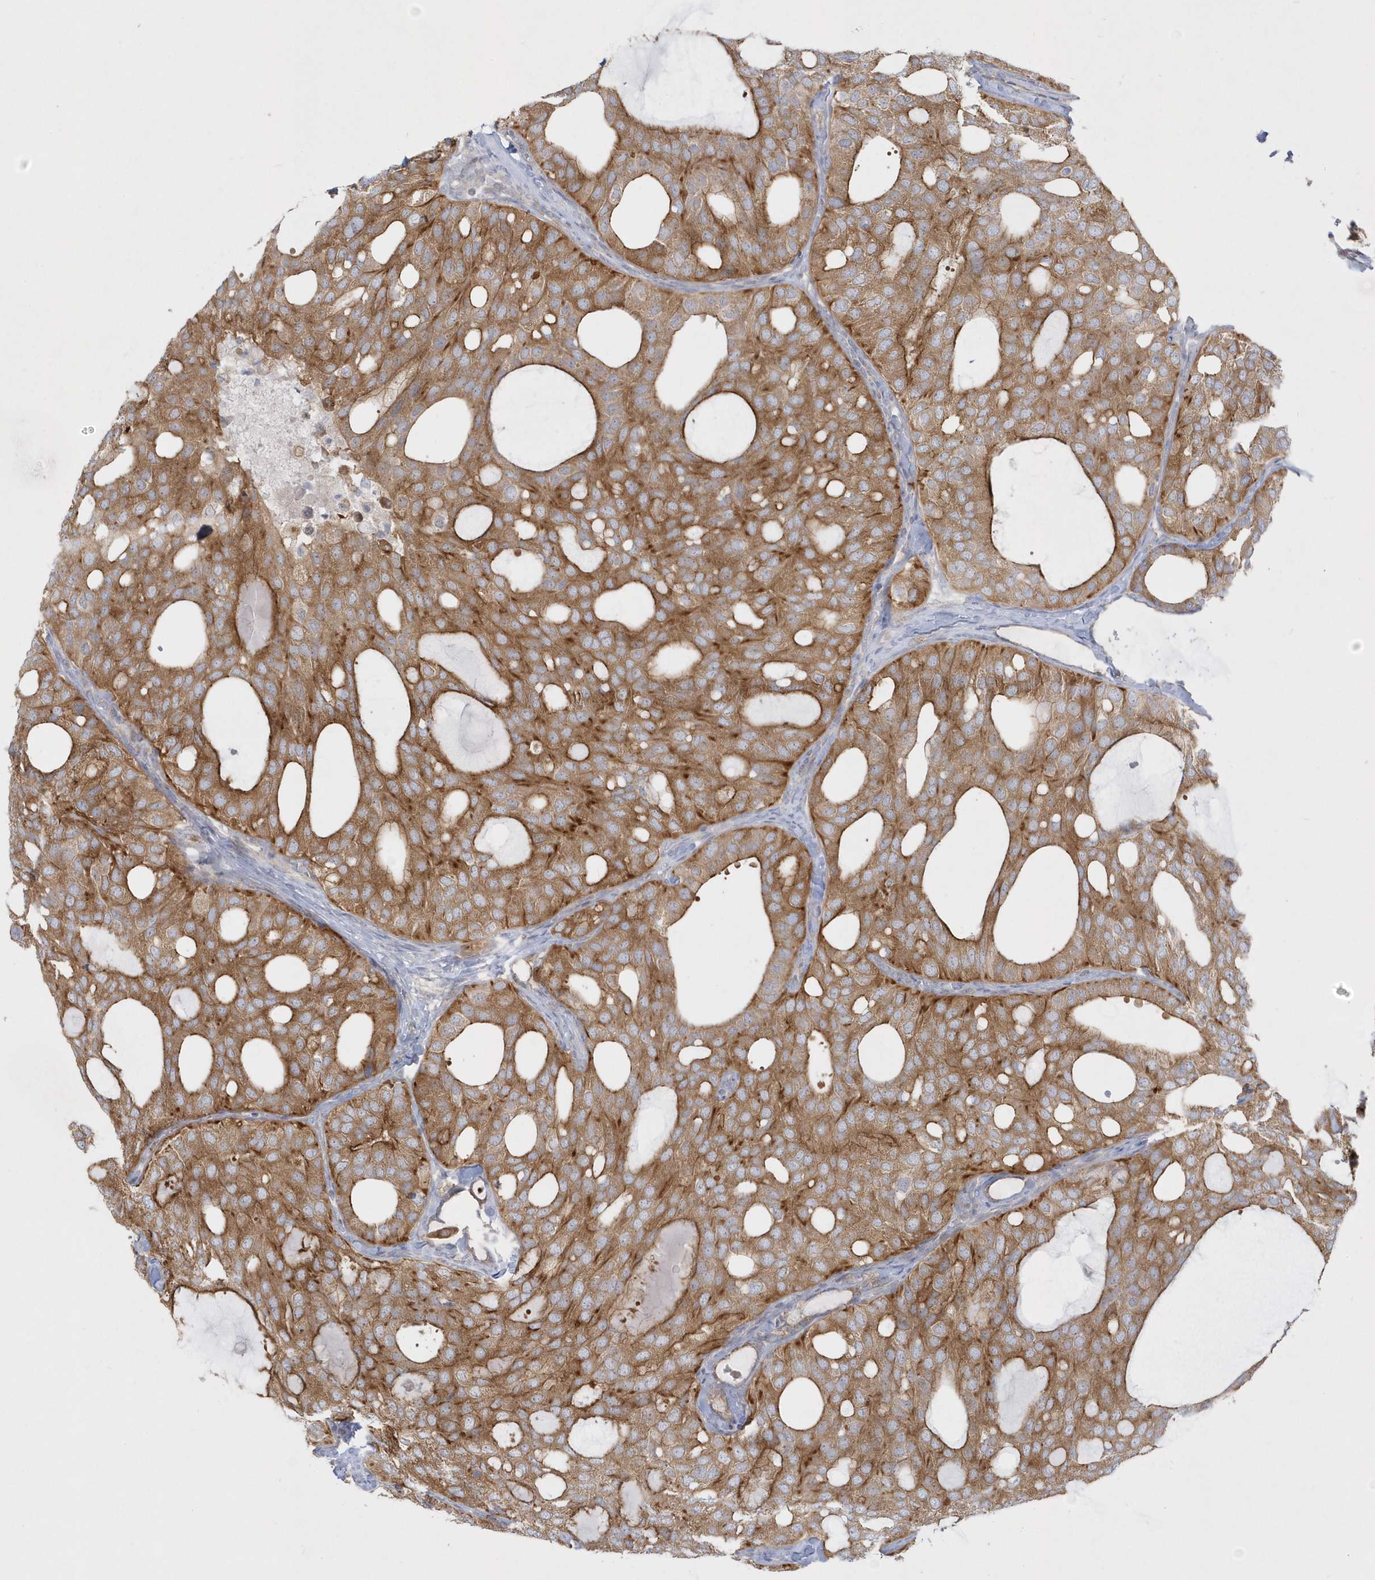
{"staining": {"intensity": "moderate", "quantity": ">75%", "location": "cytoplasmic/membranous"}, "tissue": "thyroid cancer", "cell_type": "Tumor cells", "image_type": "cancer", "snomed": [{"axis": "morphology", "description": "Follicular adenoma carcinoma, NOS"}, {"axis": "topography", "description": "Thyroid gland"}], "caption": "A histopathology image of follicular adenoma carcinoma (thyroid) stained for a protein reveals moderate cytoplasmic/membranous brown staining in tumor cells.", "gene": "DNAJC18", "patient": {"sex": "male", "age": 75}}